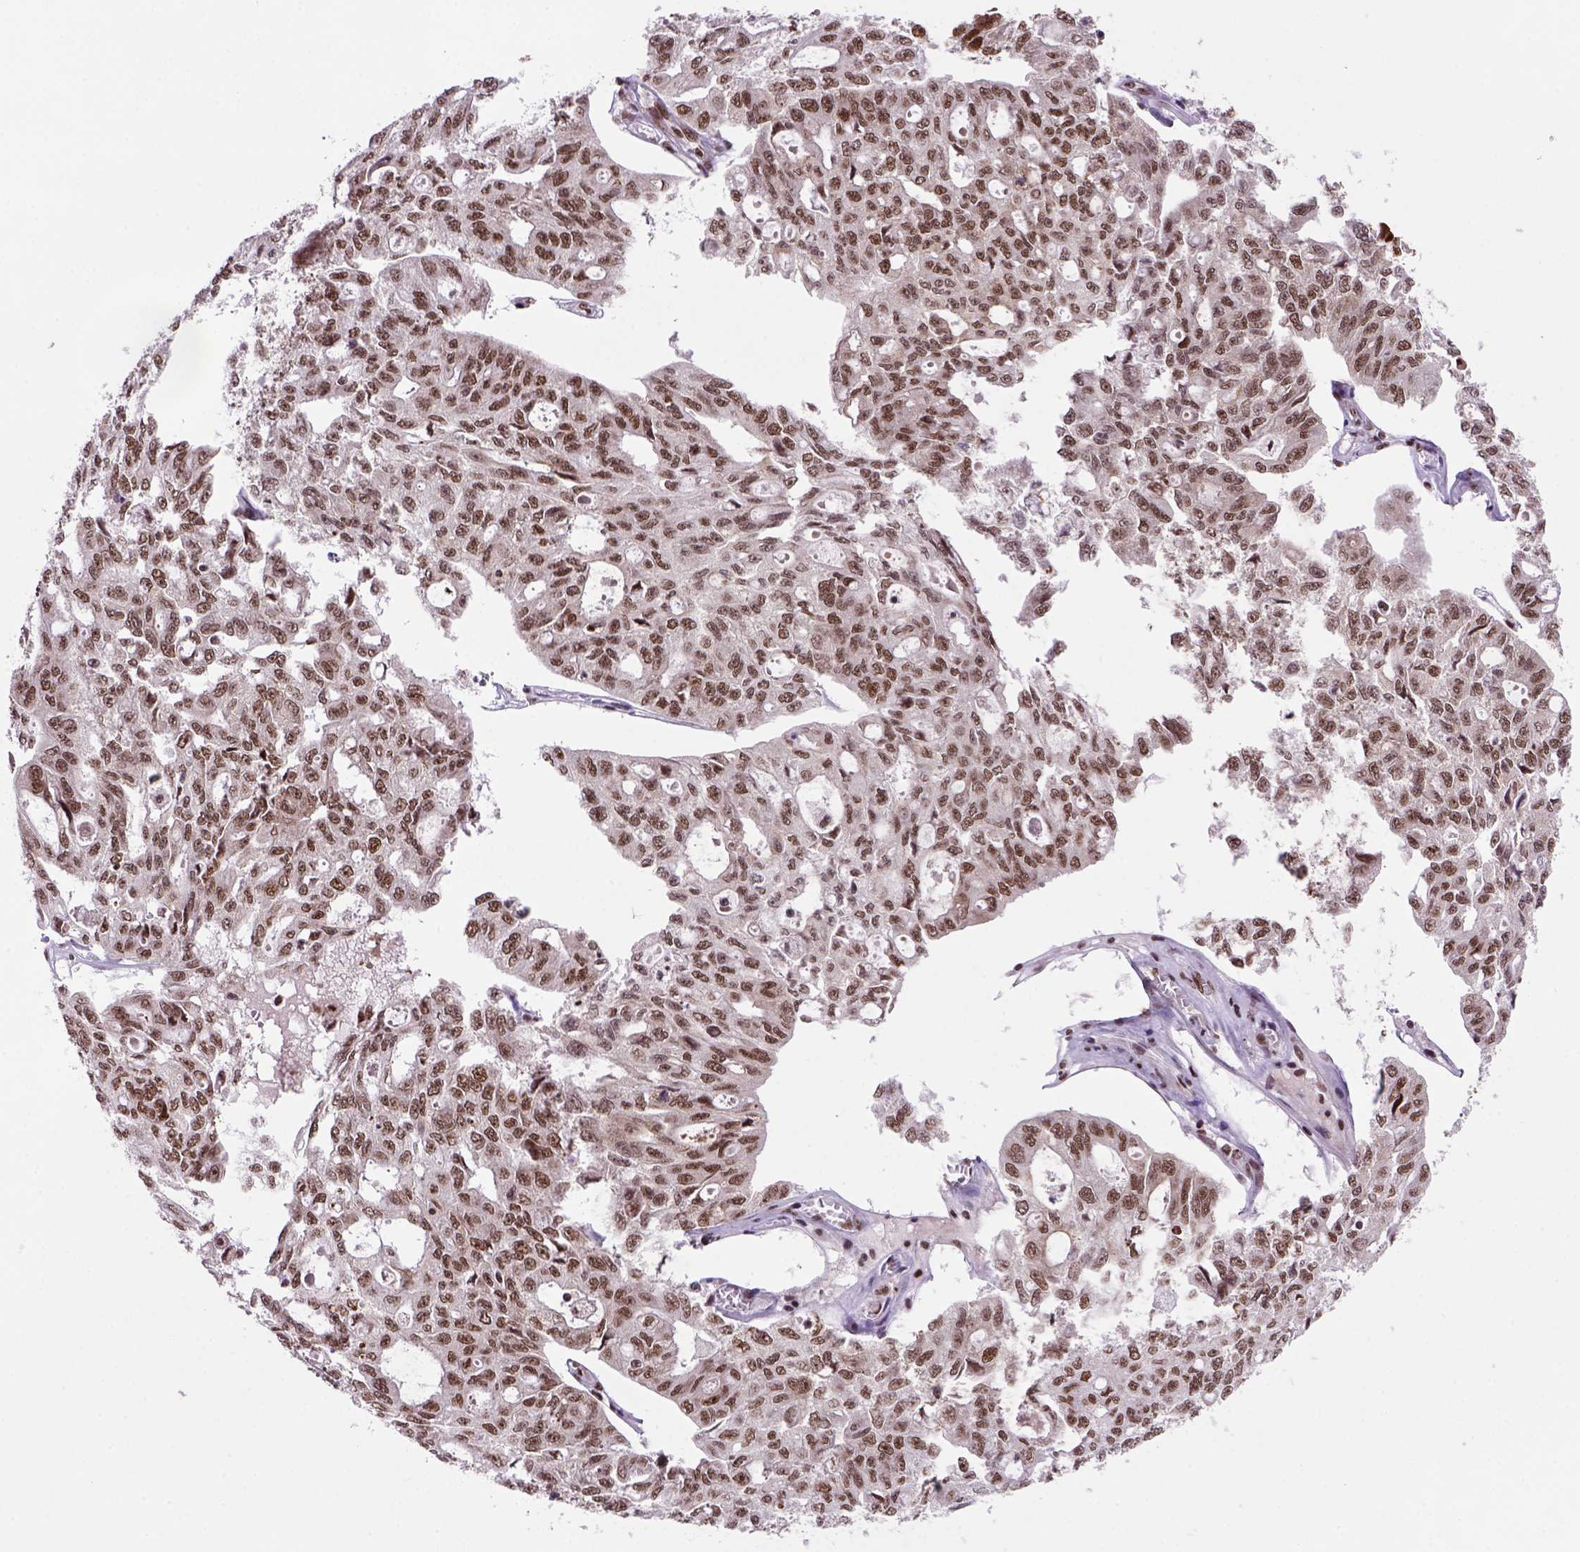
{"staining": {"intensity": "moderate", "quantity": ">75%", "location": "nuclear"}, "tissue": "ovarian cancer", "cell_type": "Tumor cells", "image_type": "cancer", "snomed": [{"axis": "morphology", "description": "Carcinoma, endometroid"}, {"axis": "topography", "description": "Ovary"}], "caption": "High-power microscopy captured an immunohistochemistry (IHC) micrograph of ovarian cancer, revealing moderate nuclear positivity in about >75% of tumor cells.", "gene": "NSMCE2", "patient": {"sex": "female", "age": 65}}